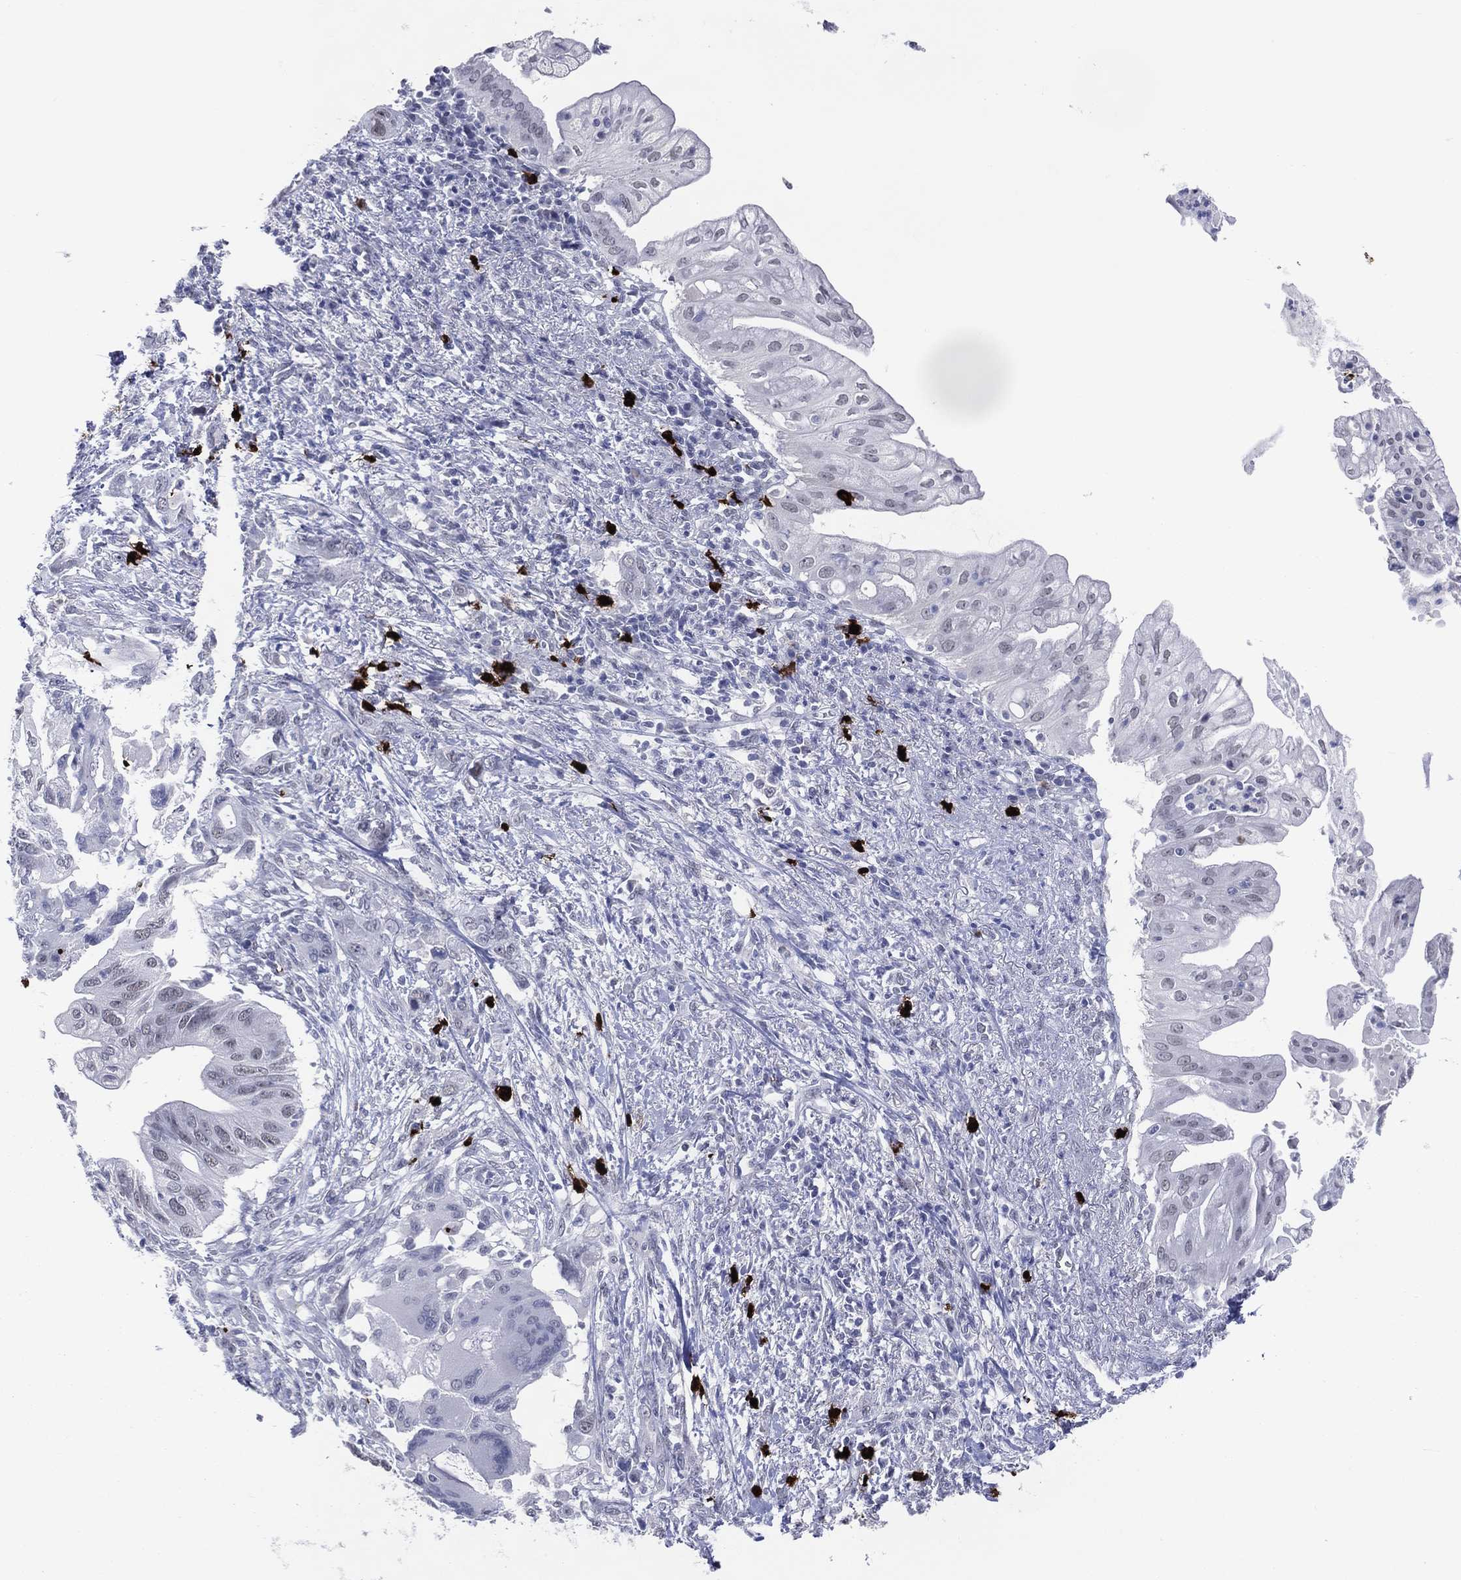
{"staining": {"intensity": "negative", "quantity": "none", "location": "none"}, "tissue": "pancreatic cancer", "cell_type": "Tumor cells", "image_type": "cancer", "snomed": [{"axis": "morphology", "description": "Adenocarcinoma, NOS"}, {"axis": "topography", "description": "Pancreas"}], "caption": "Immunohistochemistry photomicrograph of human adenocarcinoma (pancreatic) stained for a protein (brown), which displays no staining in tumor cells. (Brightfield microscopy of DAB (3,3'-diaminobenzidine) IHC at high magnification).", "gene": "CFAP58", "patient": {"sex": "female", "age": 72}}